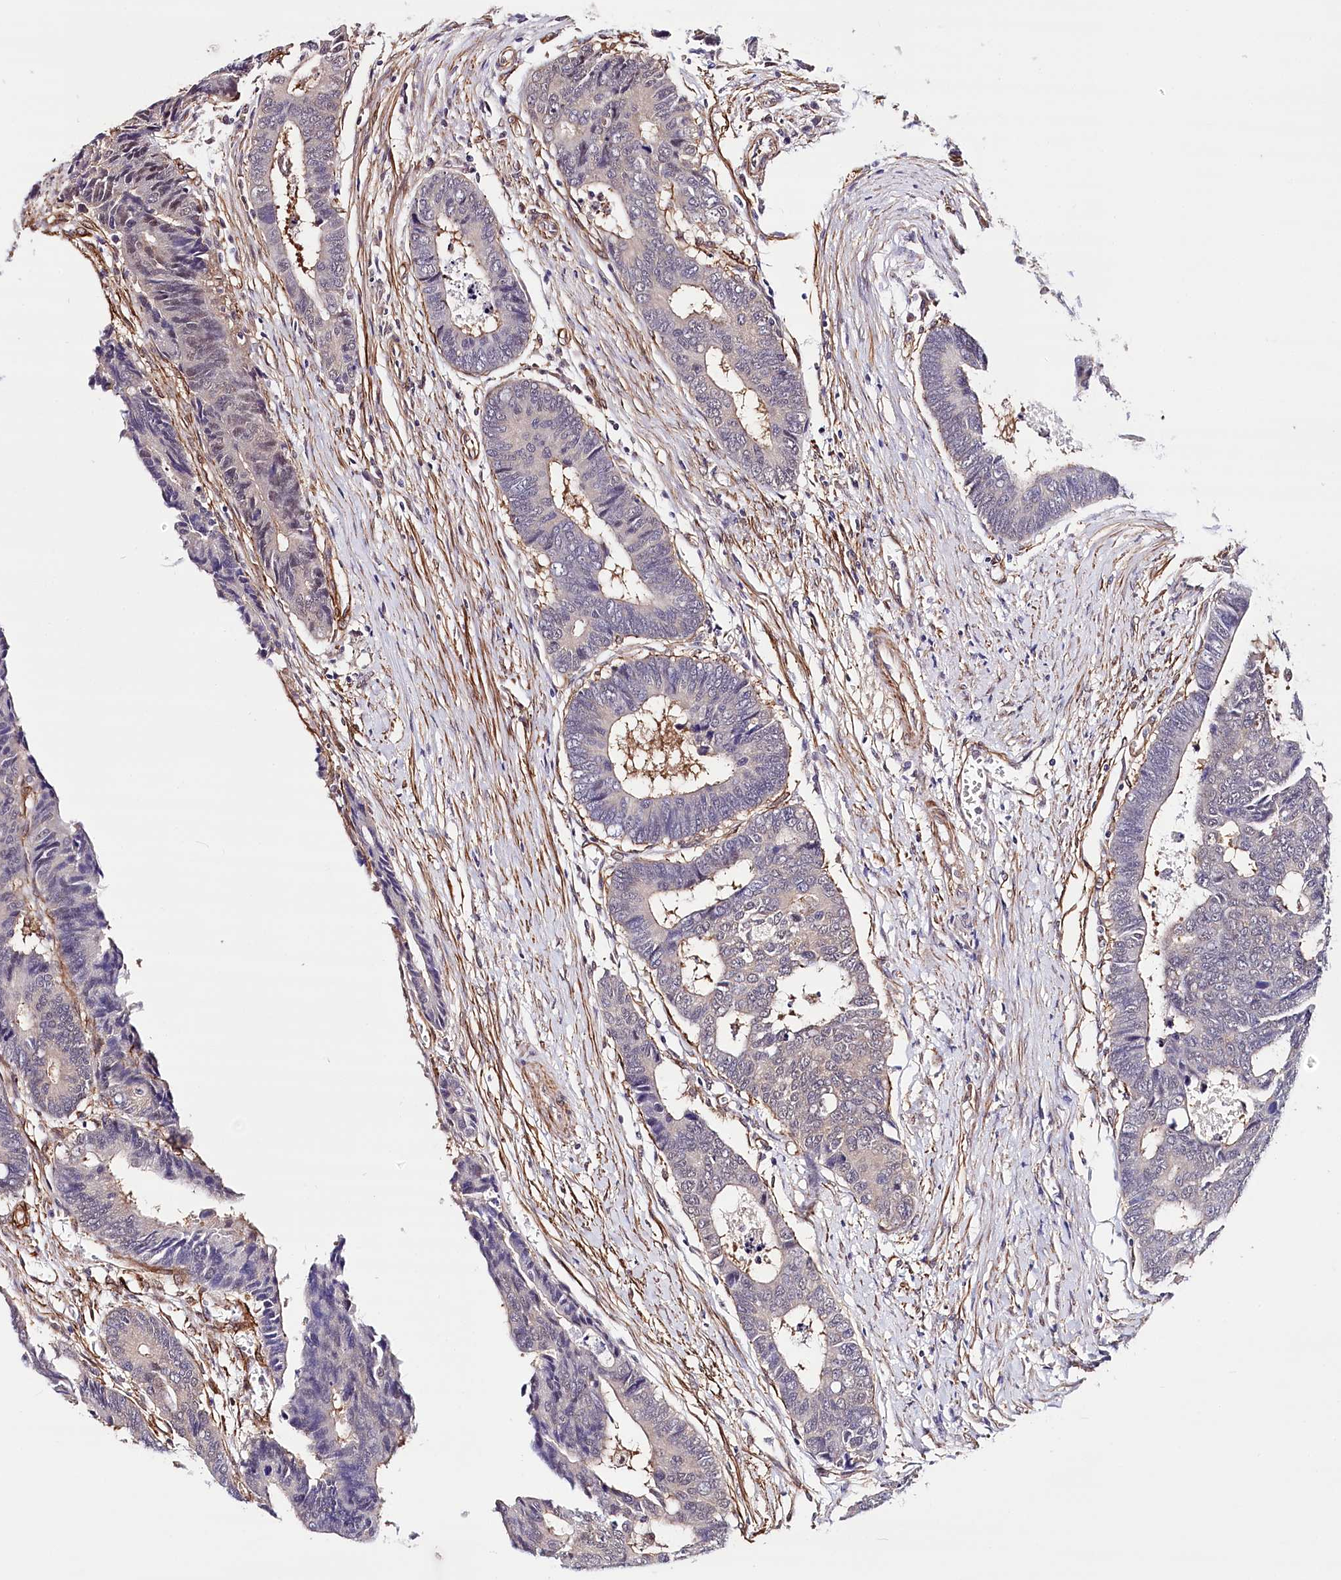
{"staining": {"intensity": "negative", "quantity": "none", "location": "none"}, "tissue": "colorectal cancer", "cell_type": "Tumor cells", "image_type": "cancer", "snomed": [{"axis": "morphology", "description": "Adenocarcinoma, NOS"}, {"axis": "topography", "description": "Rectum"}], "caption": "High power microscopy image of an IHC micrograph of adenocarcinoma (colorectal), revealing no significant staining in tumor cells. (Stains: DAB (3,3'-diaminobenzidine) immunohistochemistry with hematoxylin counter stain, Microscopy: brightfield microscopy at high magnification).", "gene": "PPP2R5B", "patient": {"sex": "male", "age": 84}}